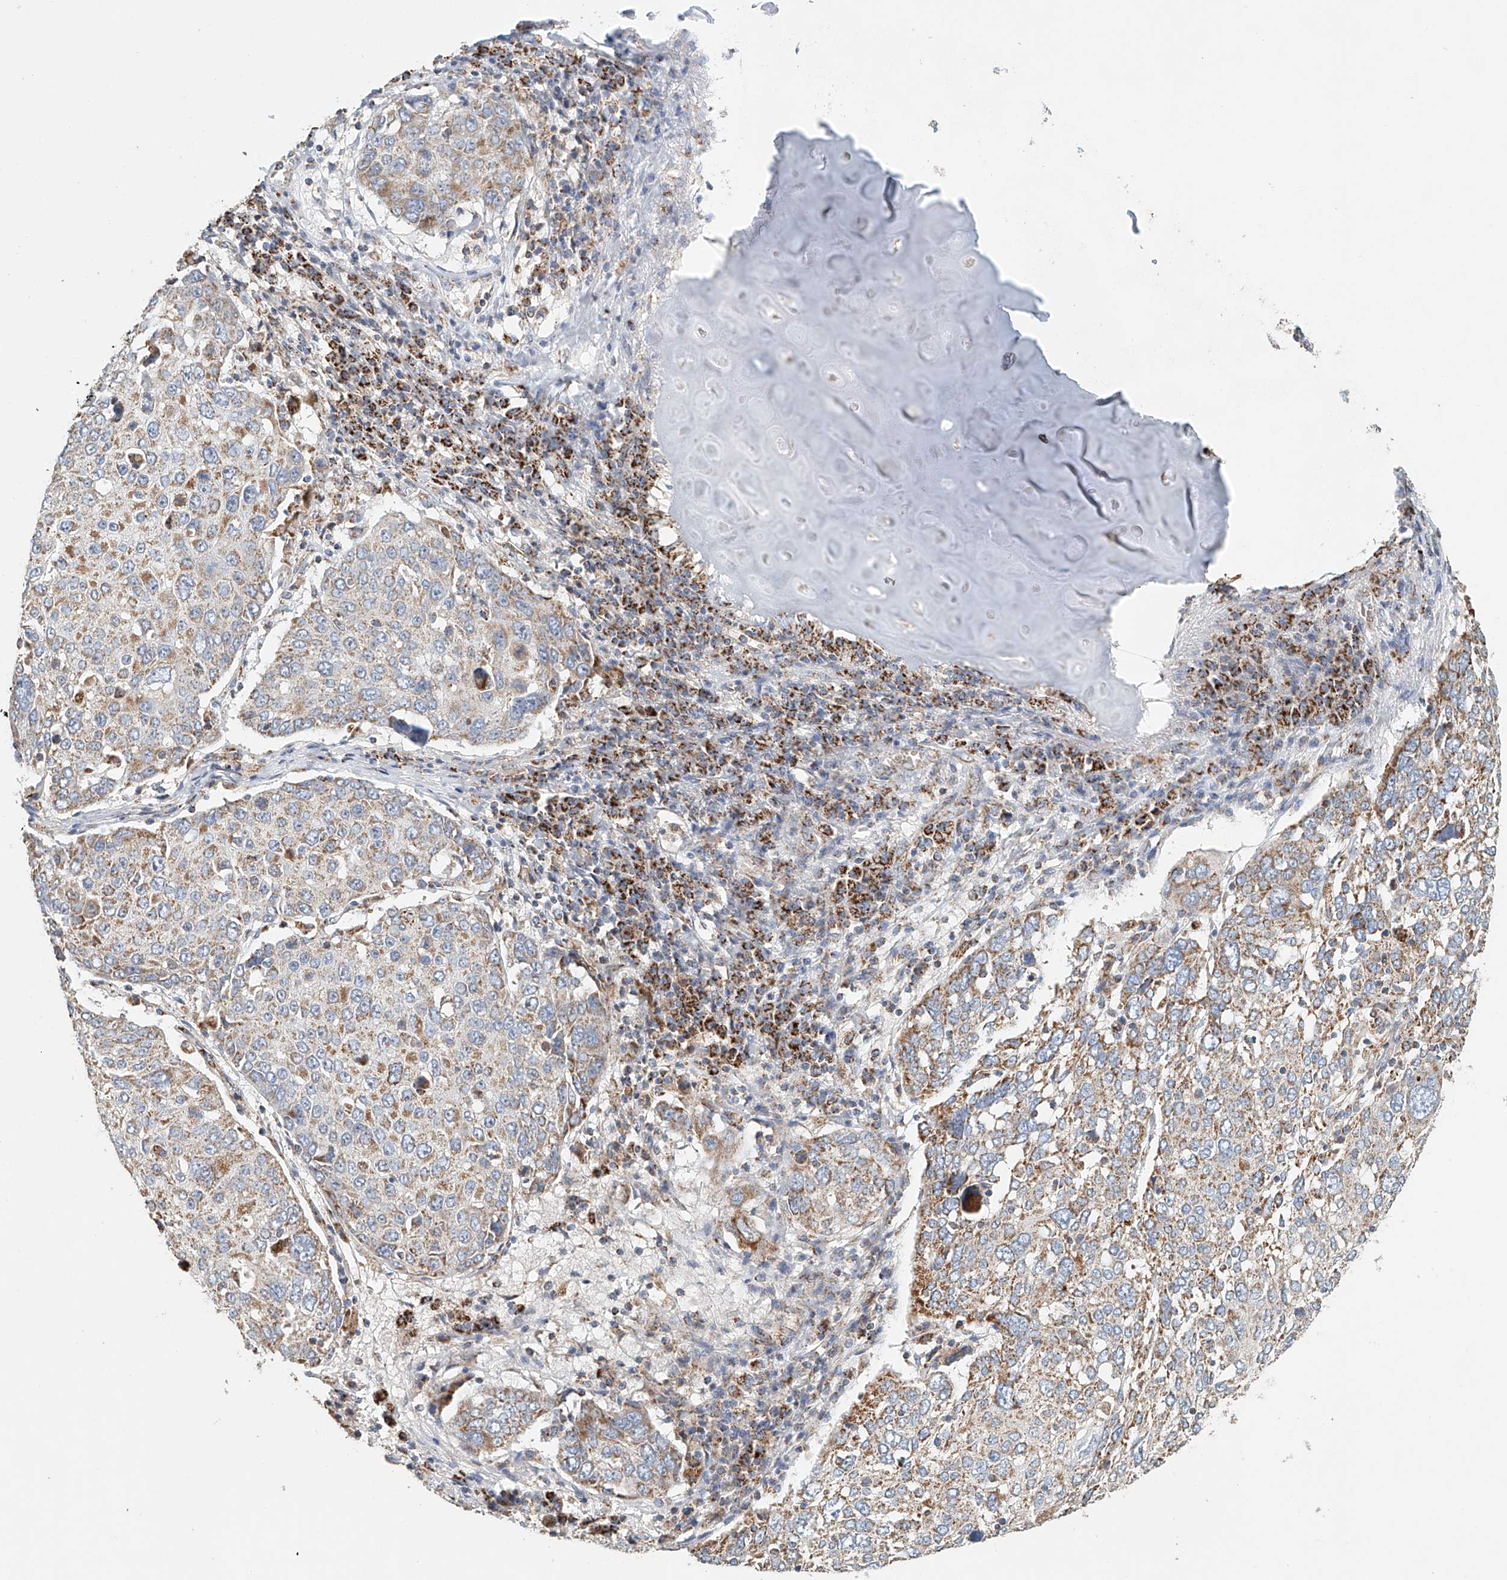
{"staining": {"intensity": "weak", "quantity": ">75%", "location": "cytoplasmic/membranous"}, "tissue": "lung cancer", "cell_type": "Tumor cells", "image_type": "cancer", "snomed": [{"axis": "morphology", "description": "Squamous cell carcinoma, NOS"}, {"axis": "topography", "description": "Lung"}], "caption": "The photomicrograph shows immunohistochemical staining of lung squamous cell carcinoma. There is weak cytoplasmic/membranous positivity is present in approximately >75% of tumor cells.", "gene": "MCL1", "patient": {"sex": "male", "age": 65}}